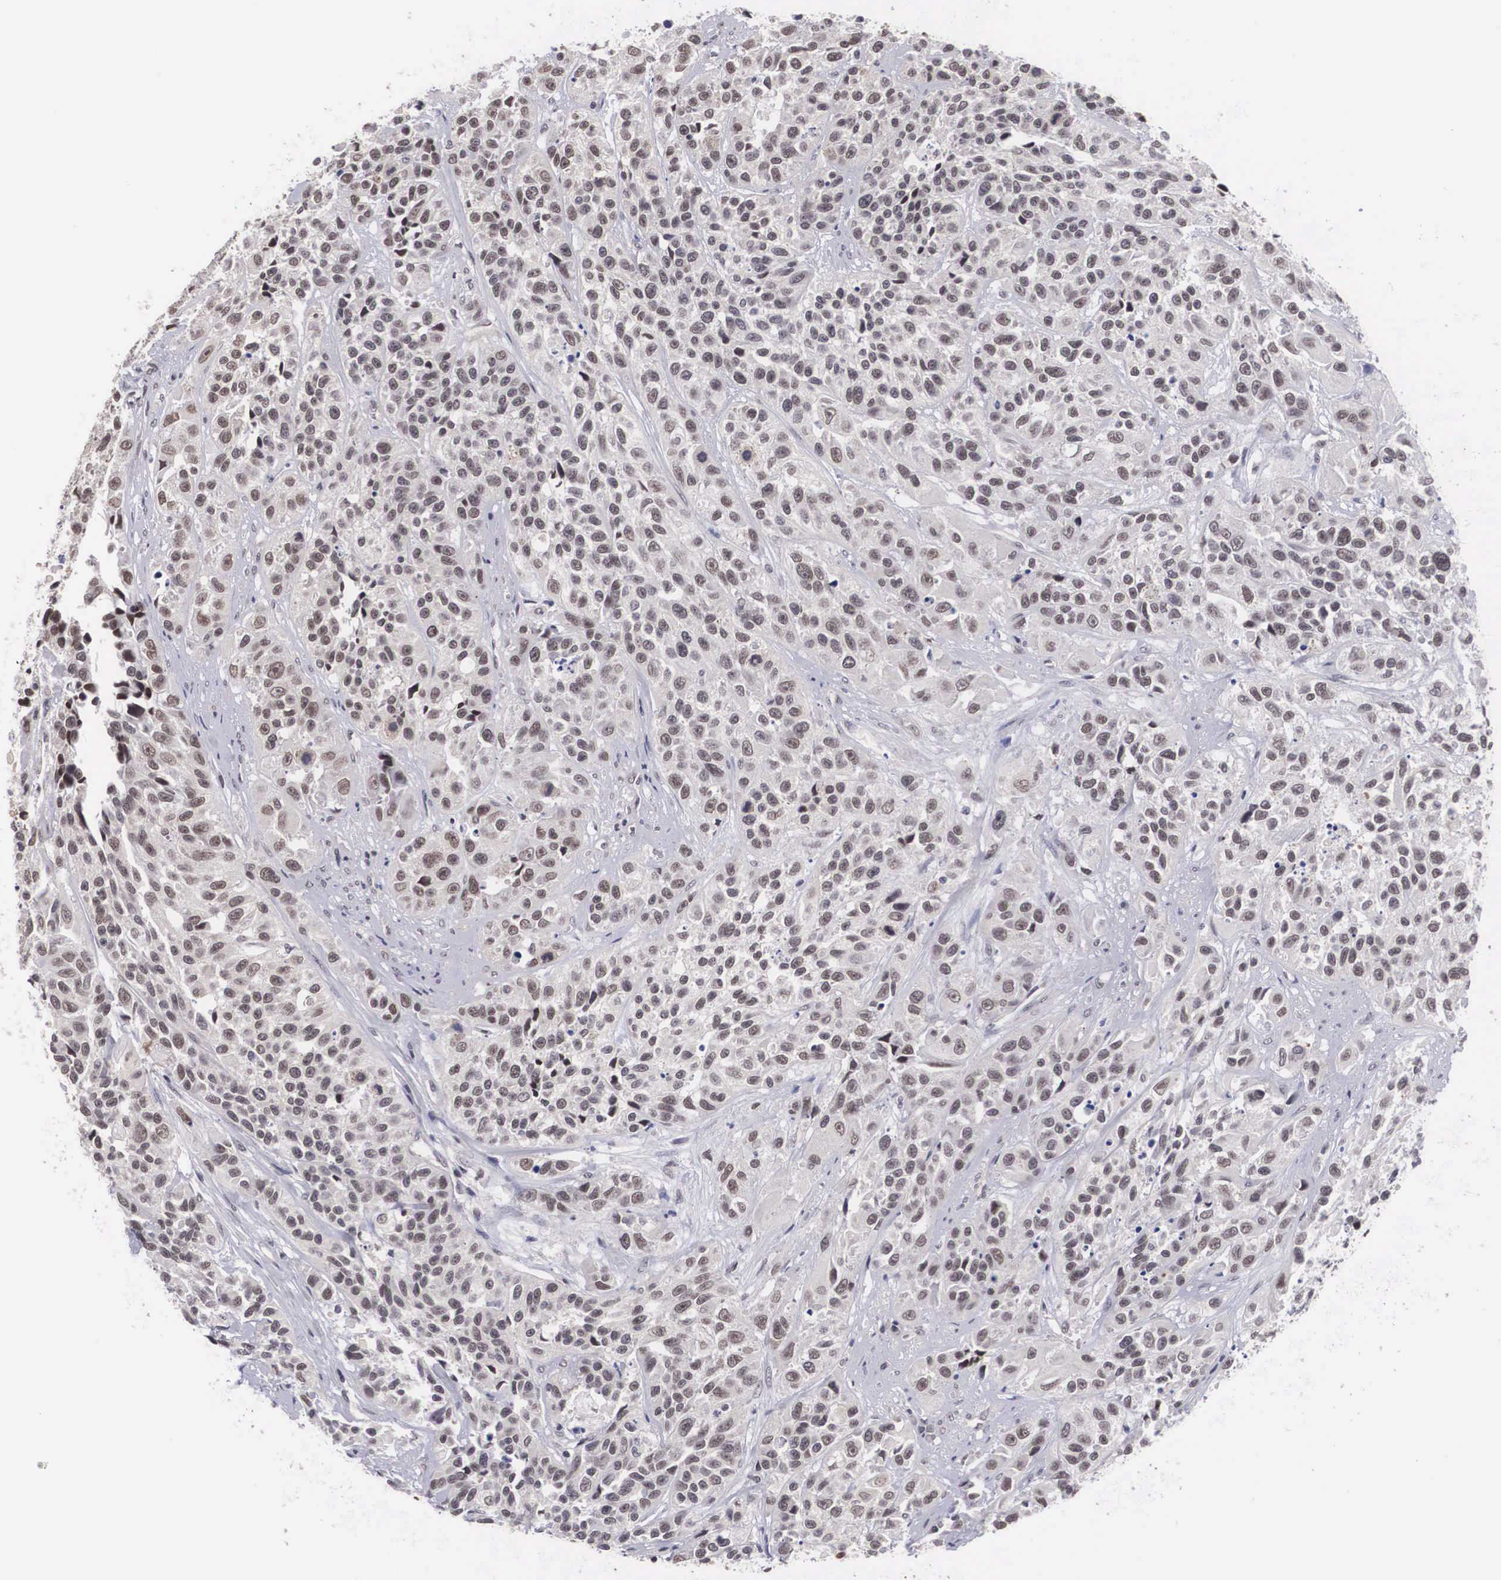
{"staining": {"intensity": "moderate", "quantity": "<25%", "location": "nuclear"}, "tissue": "urothelial cancer", "cell_type": "Tumor cells", "image_type": "cancer", "snomed": [{"axis": "morphology", "description": "Urothelial carcinoma, High grade"}, {"axis": "topography", "description": "Urinary bladder"}], "caption": "Immunohistochemistry (IHC) staining of high-grade urothelial carcinoma, which exhibits low levels of moderate nuclear positivity in about <25% of tumor cells indicating moderate nuclear protein expression. The staining was performed using DAB (3,3'-diaminobenzidine) (brown) for protein detection and nuclei were counterstained in hematoxylin (blue).", "gene": "MORC2", "patient": {"sex": "female", "age": 81}}